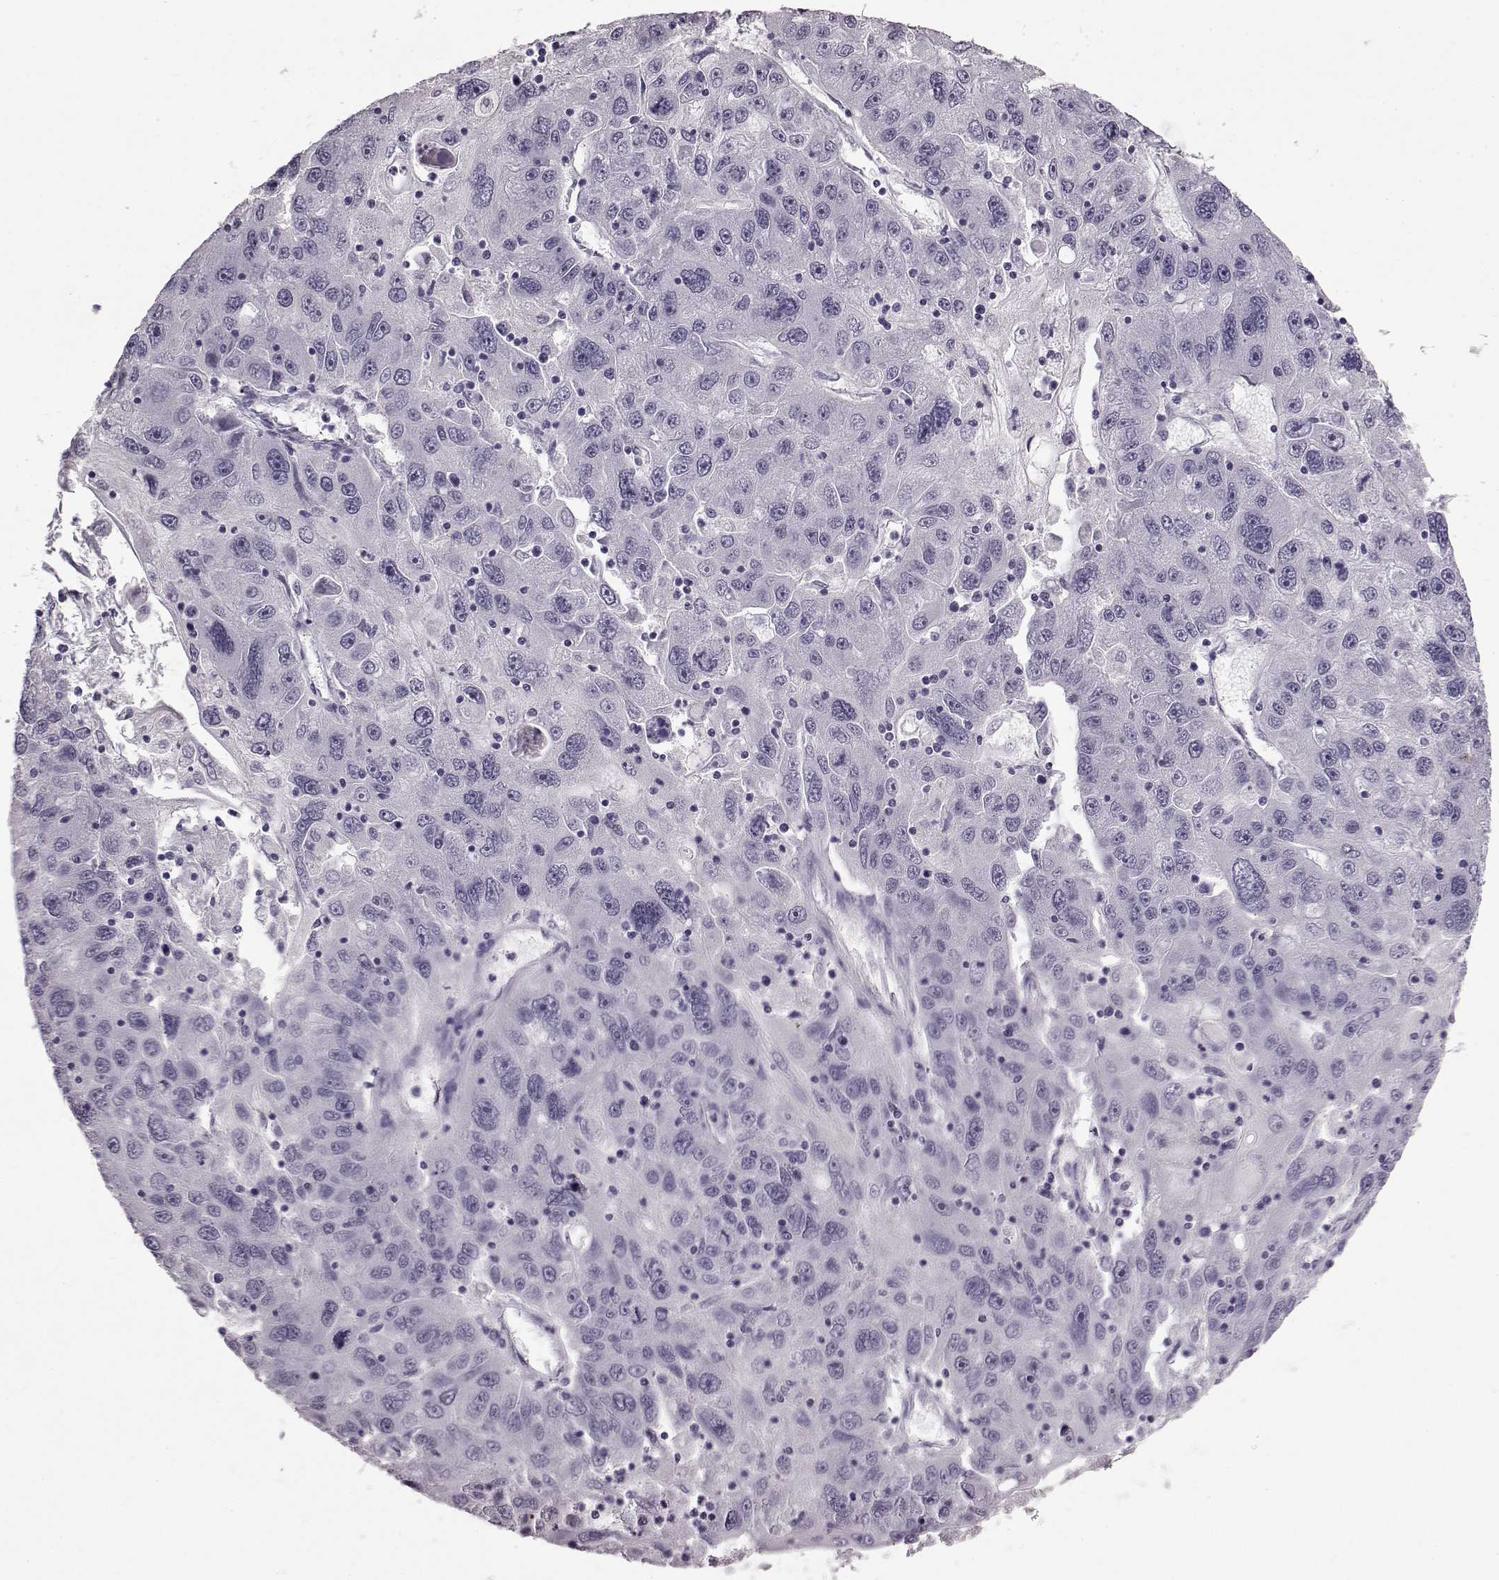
{"staining": {"intensity": "negative", "quantity": "none", "location": "none"}, "tissue": "stomach cancer", "cell_type": "Tumor cells", "image_type": "cancer", "snomed": [{"axis": "morphology", "description": "Adenocarcinoma, NOS"}, {"axis": "topography", "description": "Stomach"}], "caption": "Stomach adenocarcinoma was stained to show a protein in brown. There is no significant expression in tumor cells.", "gene": "AIPL1", "patient": {"sex": "male", "age": 56}}